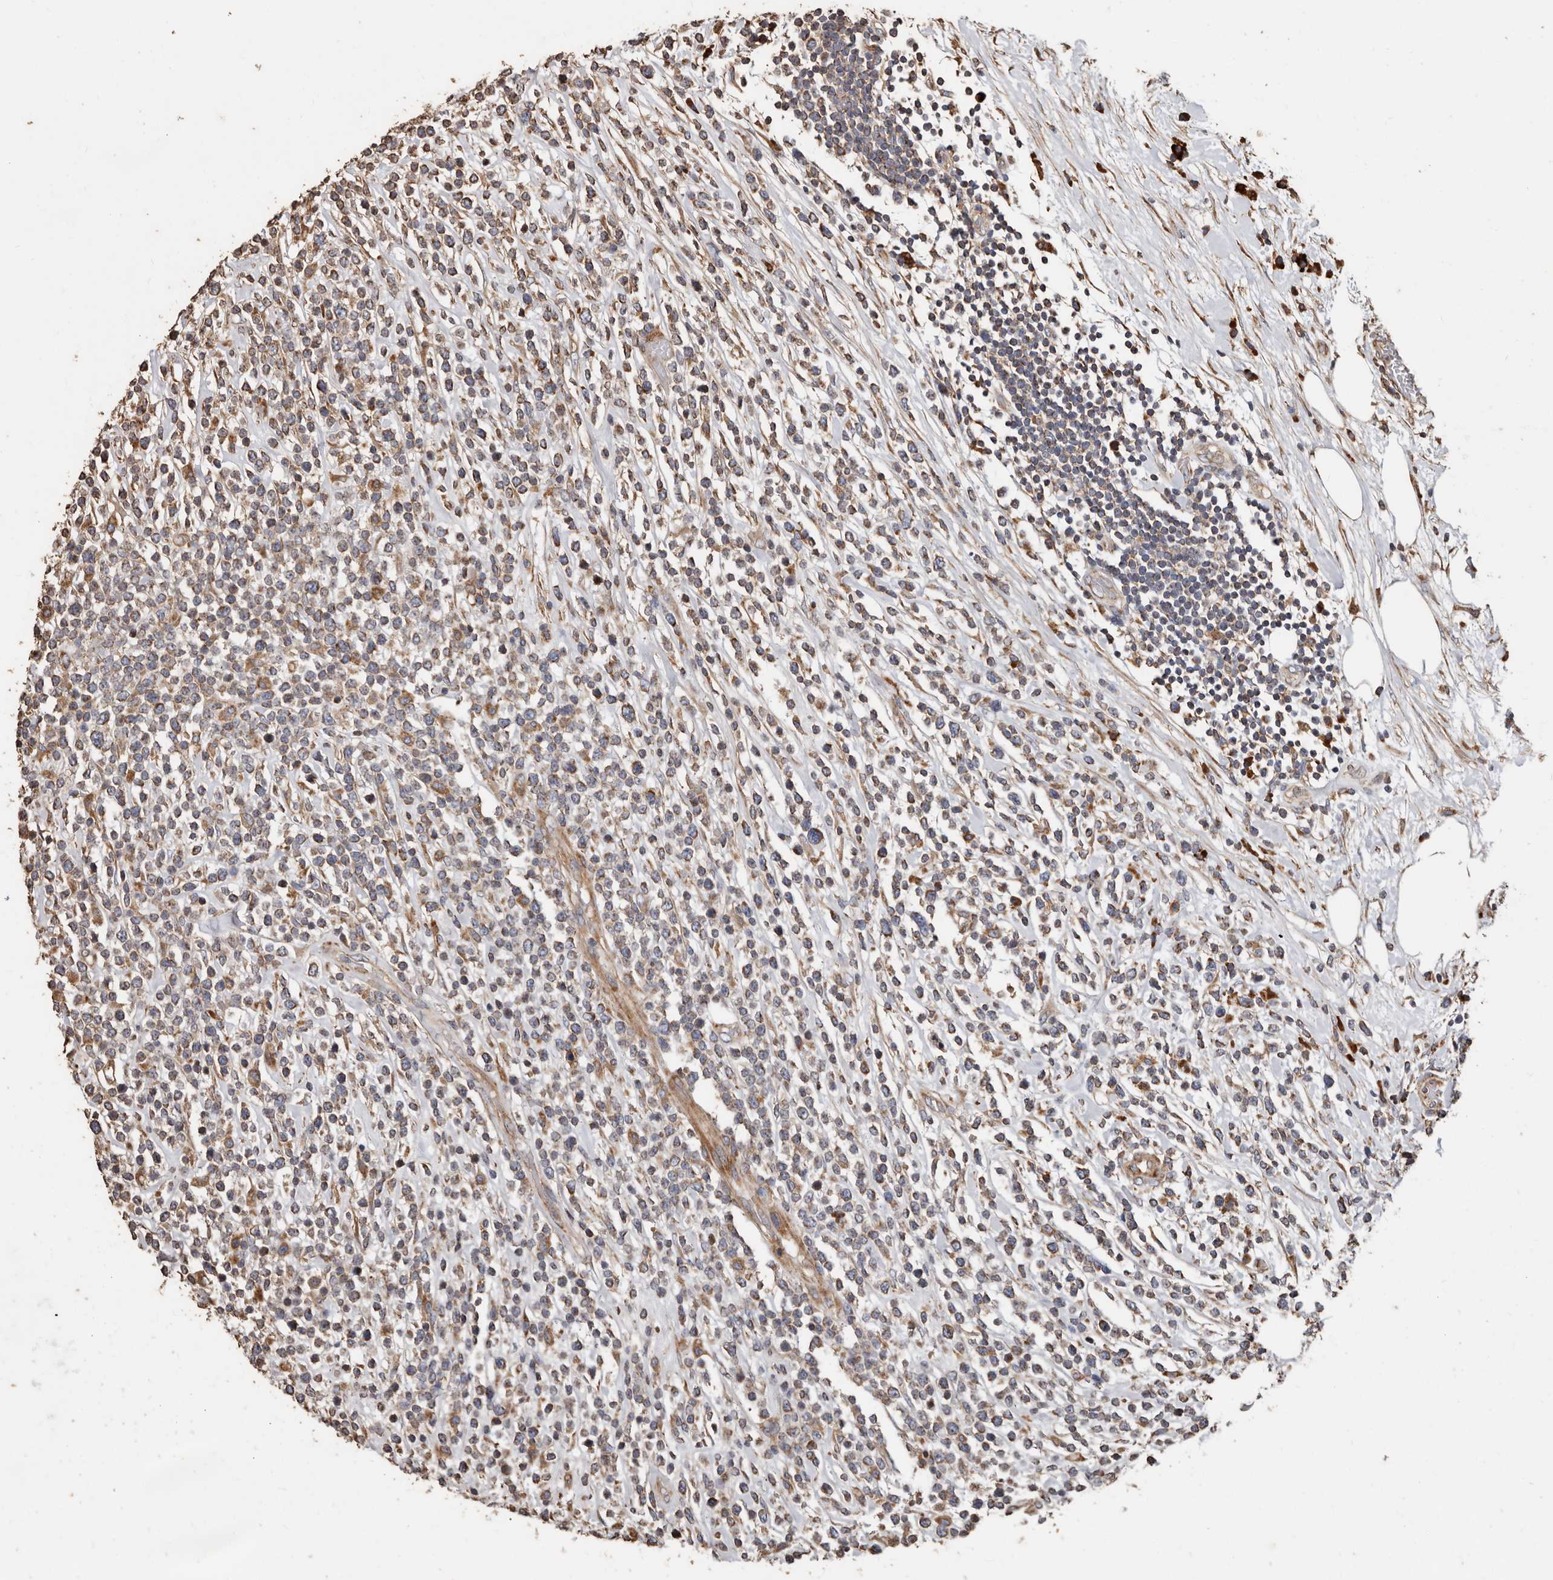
{"staining": {"intensity": "moderate", "quantity": "25%-75%", "location": "cytoplasmic/membranous"}, "tissue": "lymphoma", "cell_type": "Tumor cells", "image_type": "cancer", "snomed": [{"axis": "morphology", "description": "Malignant lymphoma, non-Hodgkin's type, High grade"}, {"axis": "topography", "description": "Colon"}], "caption": "This micrograph exhibits malignant lymphoma, non-Hodgkin's type (high-grade) stained with IHC to label a protein in brown. The cytoplasmic/membranous of tumor cells show moderate positivity for the protein. Nuclei are counter-stained blue.", "gene": "OSGIN2", "patient": {"sex": "female", "age": 53}}